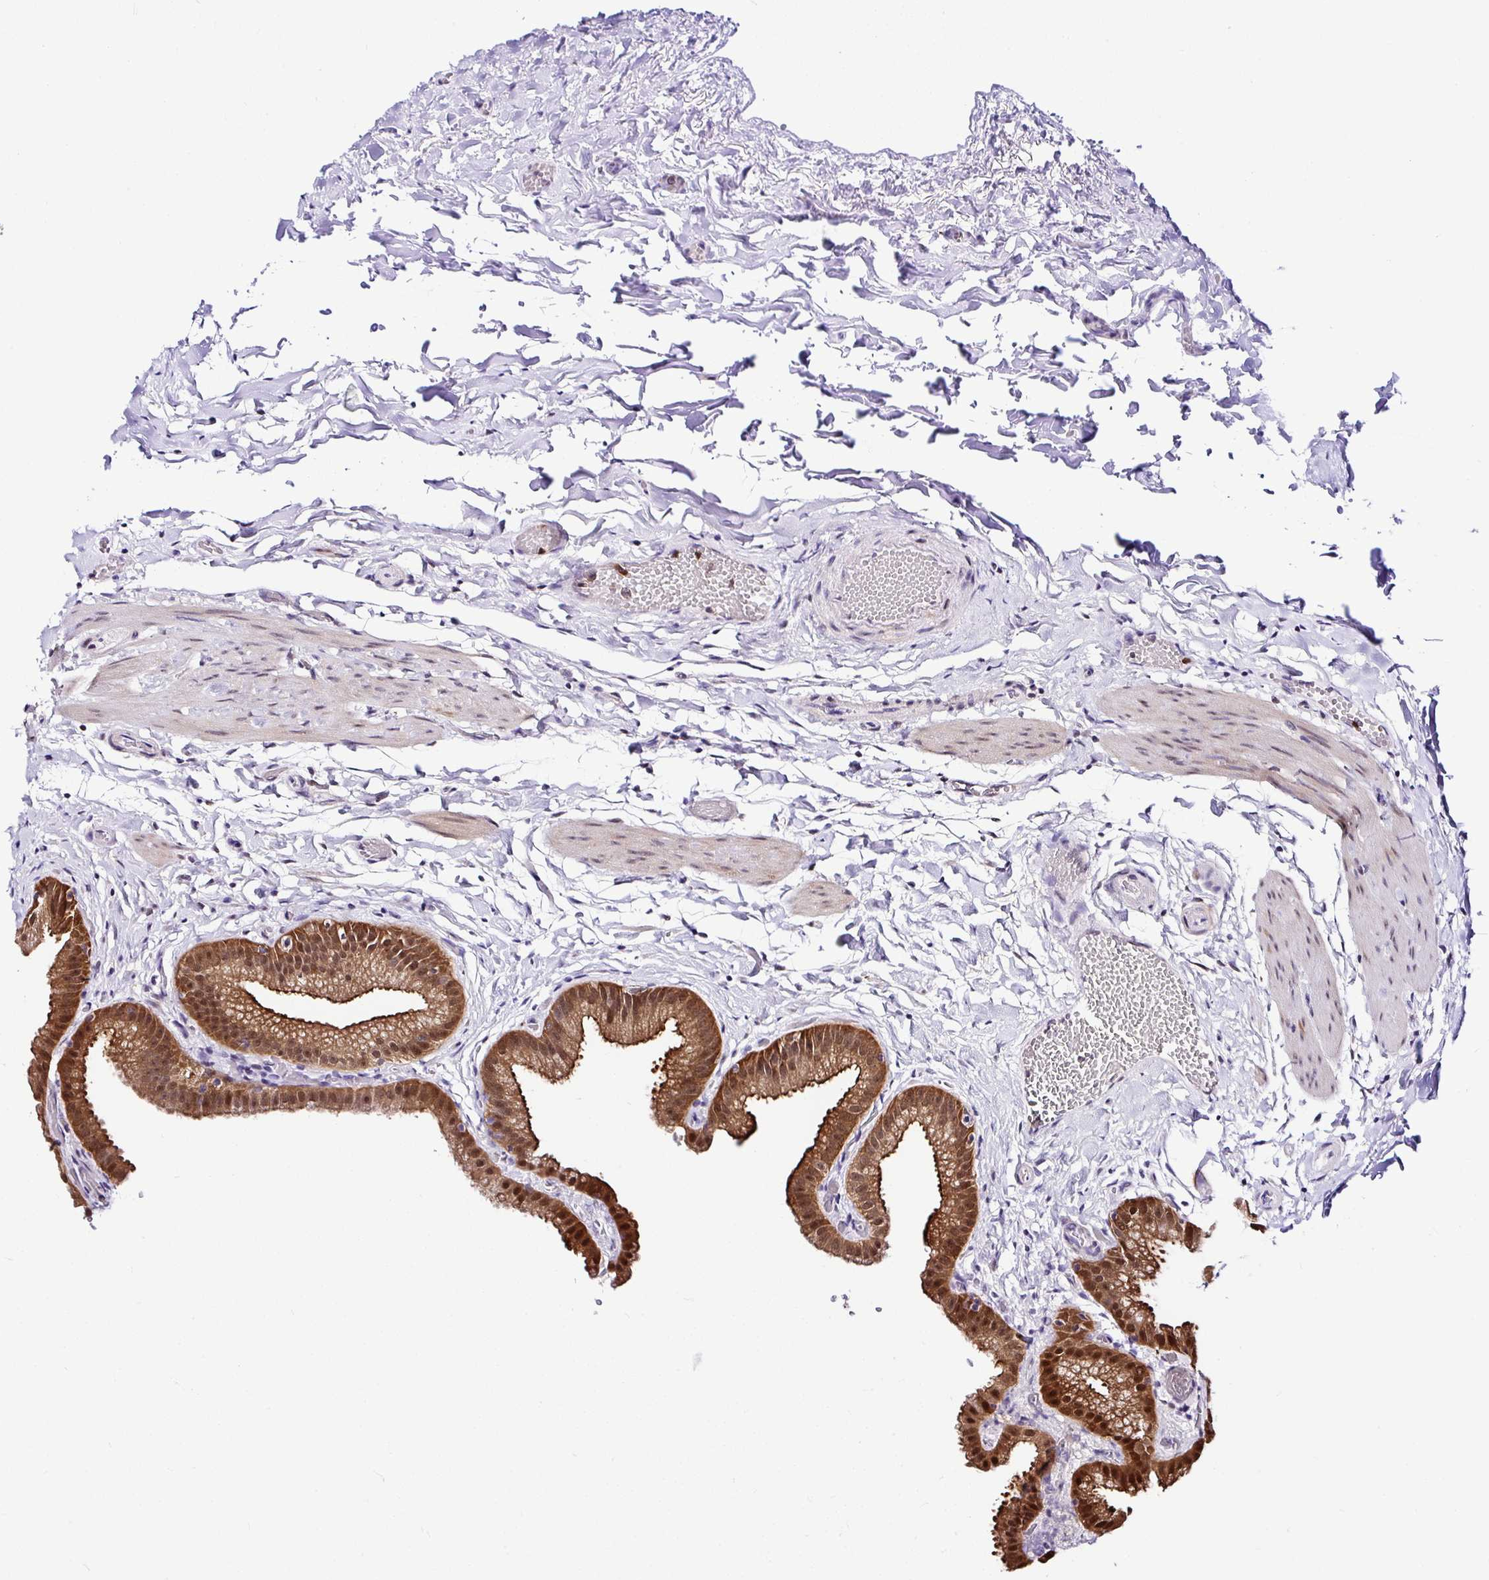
{"staining": {"intensity": "strong", "quantity": ">75%", "location": "cytoplasmic/membranous,nuclear"}, "tissue": "gallbladder", "cell_type": "Glandular cells", "image_type": "normal", "snomed": [{"axis": "morphology", "description": "Normal tissue, NOS"}, {"axis": "topography", "description": "Gallbladder"}], "caption": "Gallbladder stained with DAB immunohistochemistry reveals high levels of strong cytoplasmic/membranous,nuclear staining in approximately >75% of glandular cells.", "gene": "PIN4", "patient": {"sex": "female", "age": 63}}